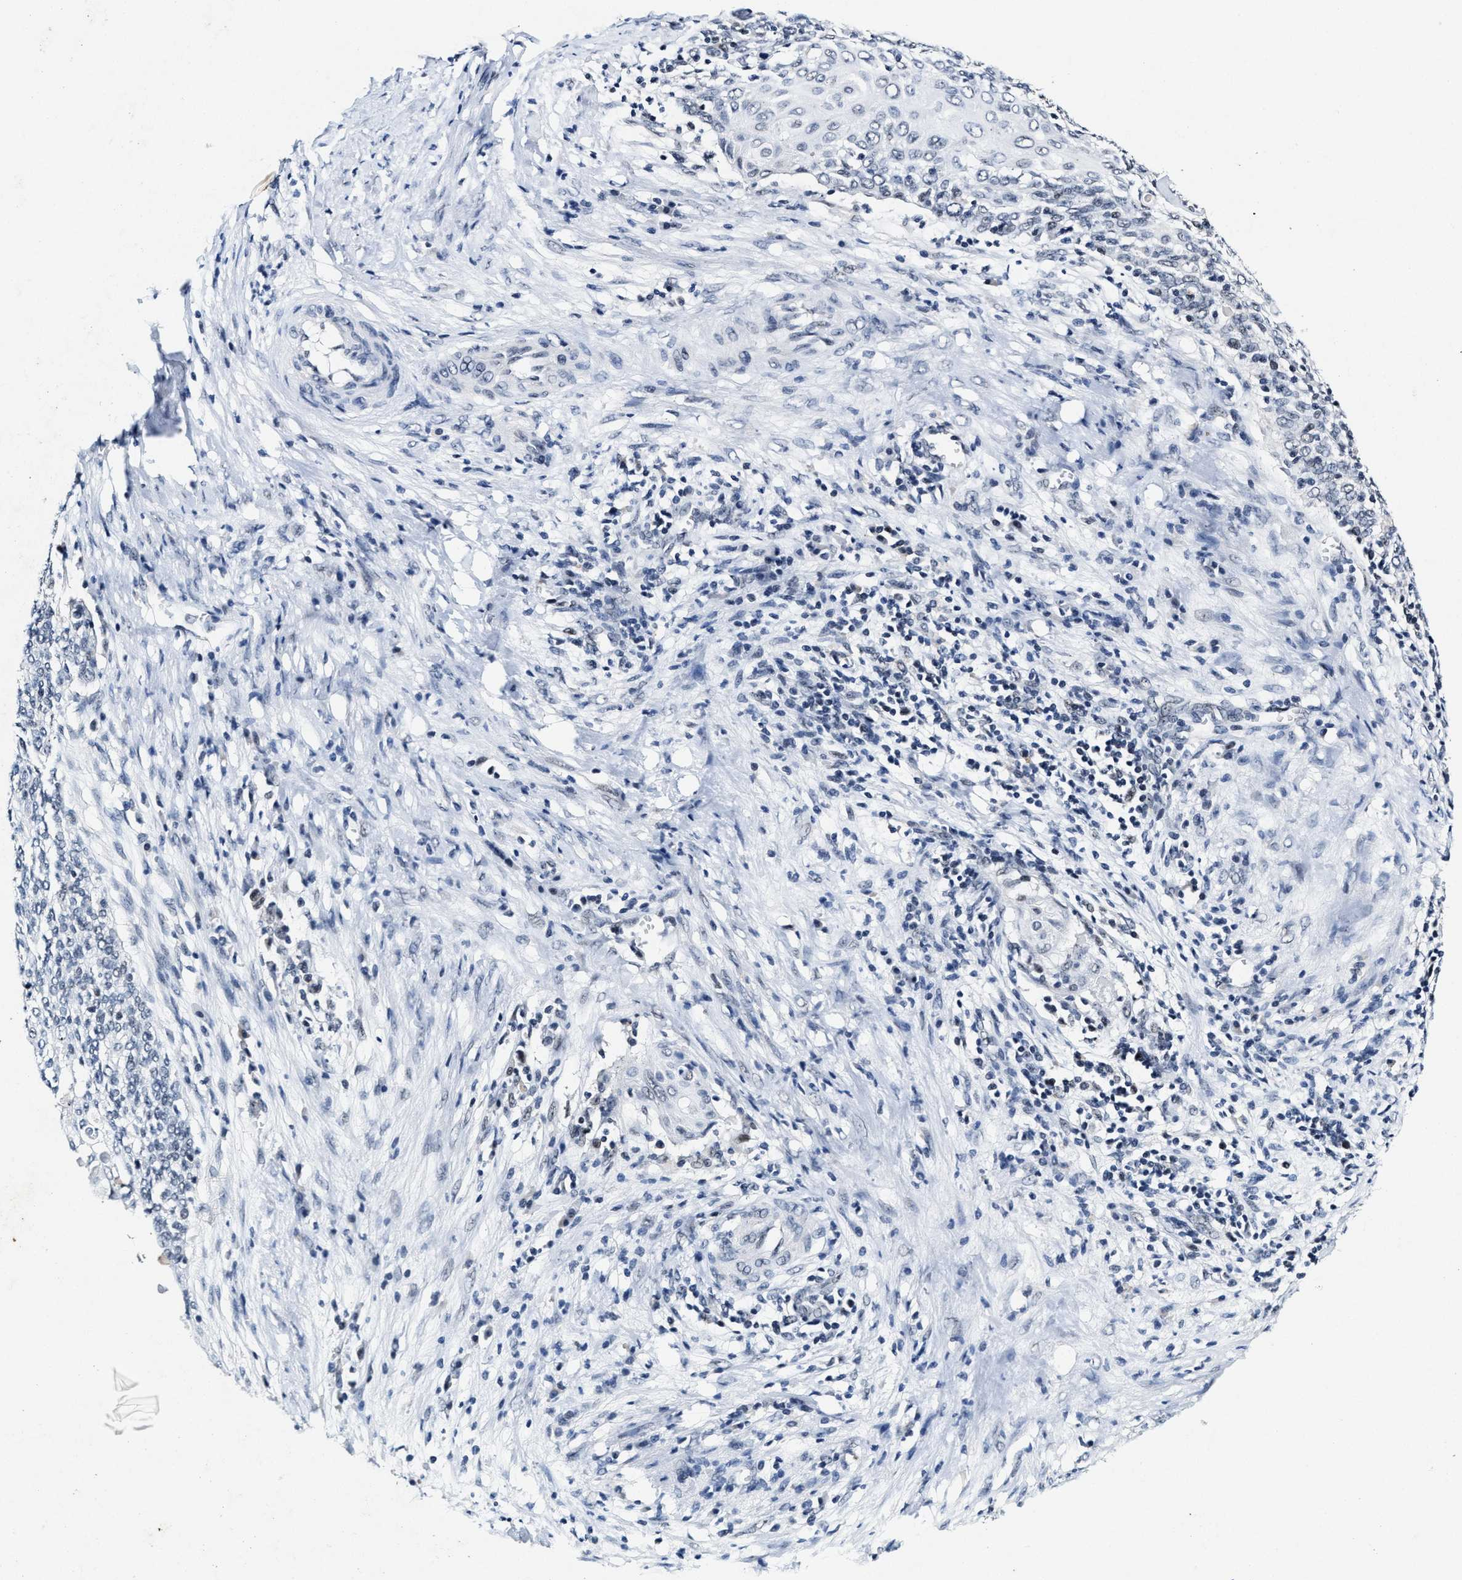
{"staining": {"intensity": "negative", "quantity": "none", "location": "none"}, "tissue": "cervical cancer", "cell_type": "Tumor cells", "image_type": "cancer", "snomed": [{"axis": "morphology", "description": "Squamous cell carcinoma, NOS"}, {"axis": "topography", "description": "Cervix"}], "caption": "Protein analysis of cervical squamous cell carcinoma displays no significant positivity in tumor cells.", "gene": "INIP", "patient": {"sex": "female", "age": 39}}